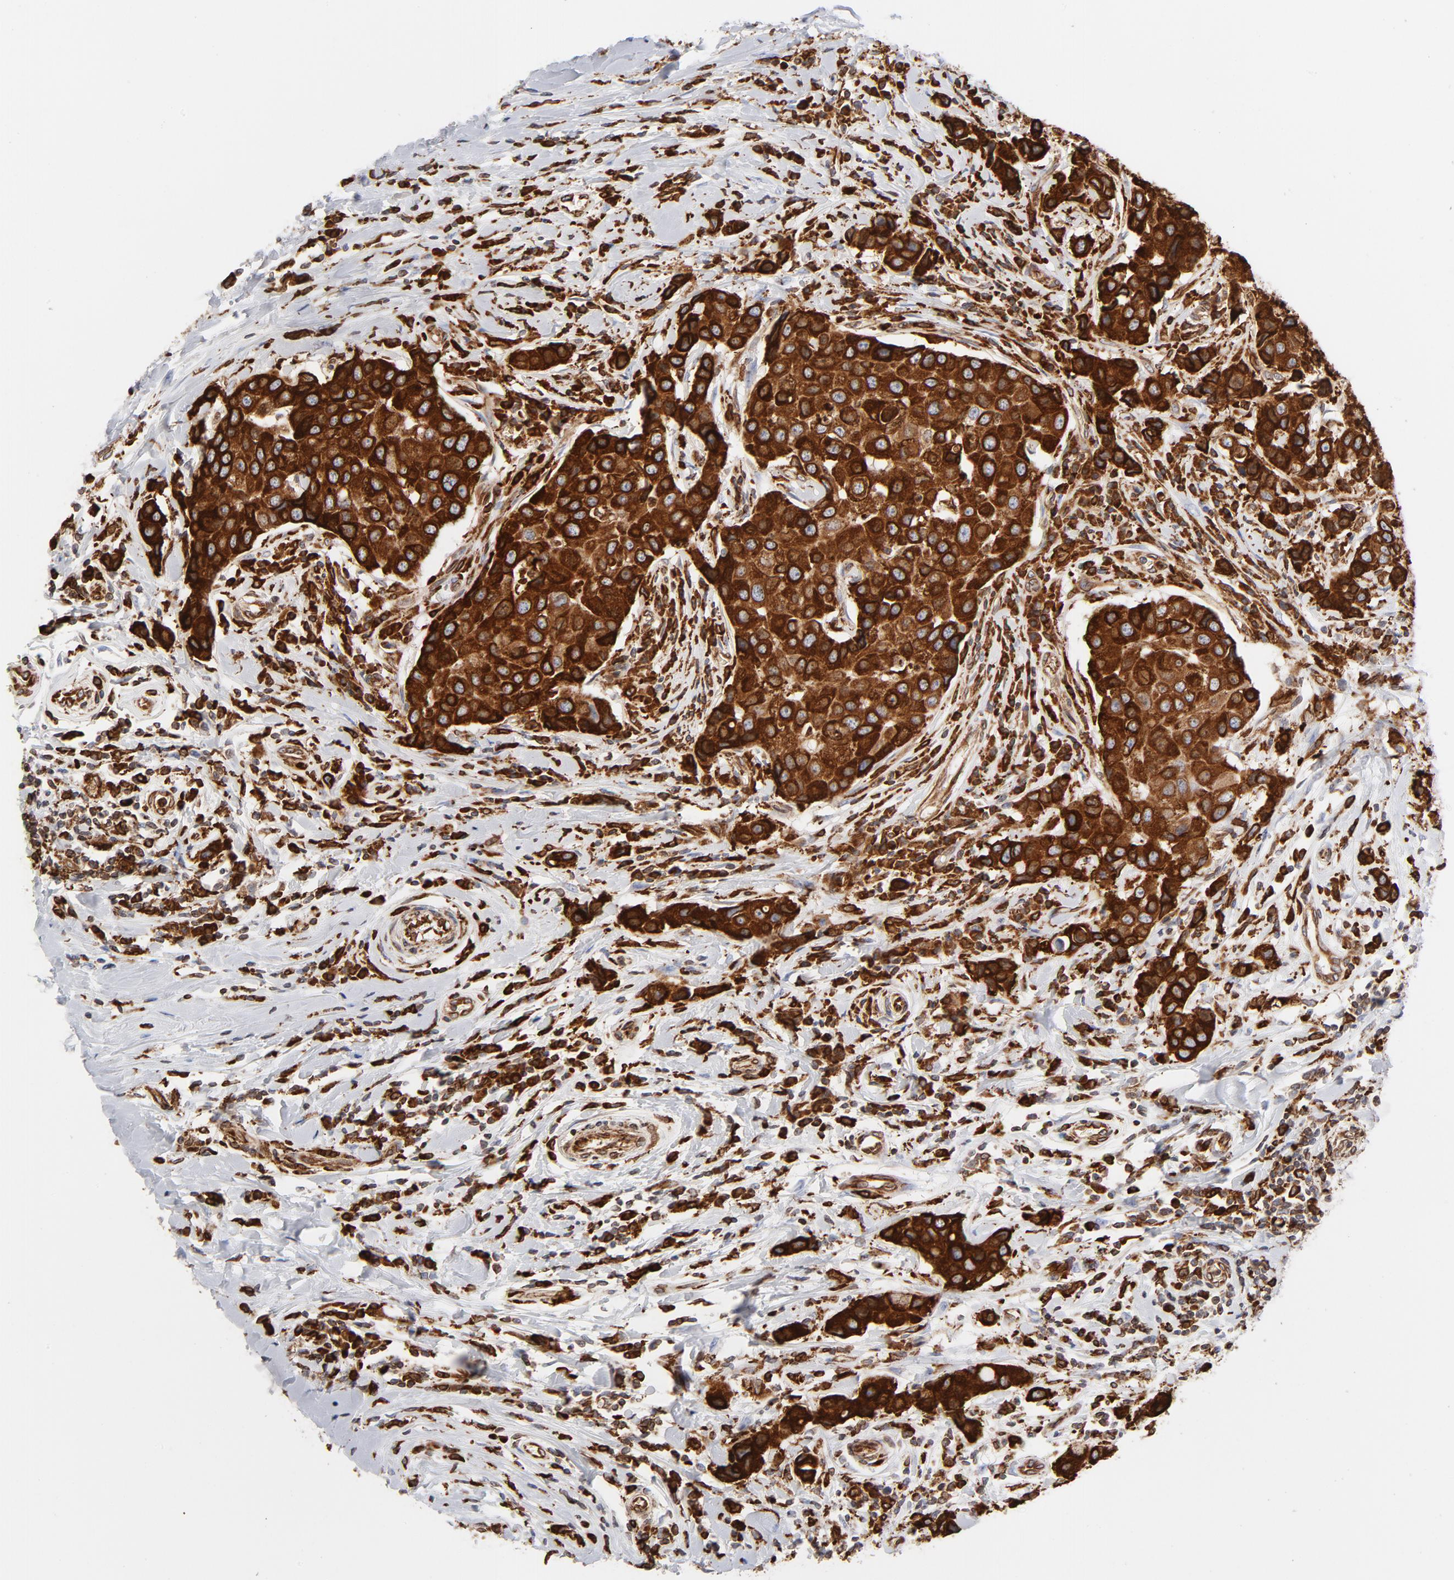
{"staining": {"intensity": "strong", "quantity": ">75%", "location": "cytoplasmic/membranous"}, "tissue": "breast cancer", "cell_type": "Tumor cells", "image_type": "cancer", "snomed": [{"axis": "morphology", "description": "Duct carcinoma"}, {"axis": "topography", "description": "Breast"}], "caption": "Approximately >75% of tumor cells in breast cancer show strong cytoplasmic/membranous protein staining as visualized by brown immunohistochemical staining.", "gene": "CANX", "patient": {"sex": "female", "age": 27}}